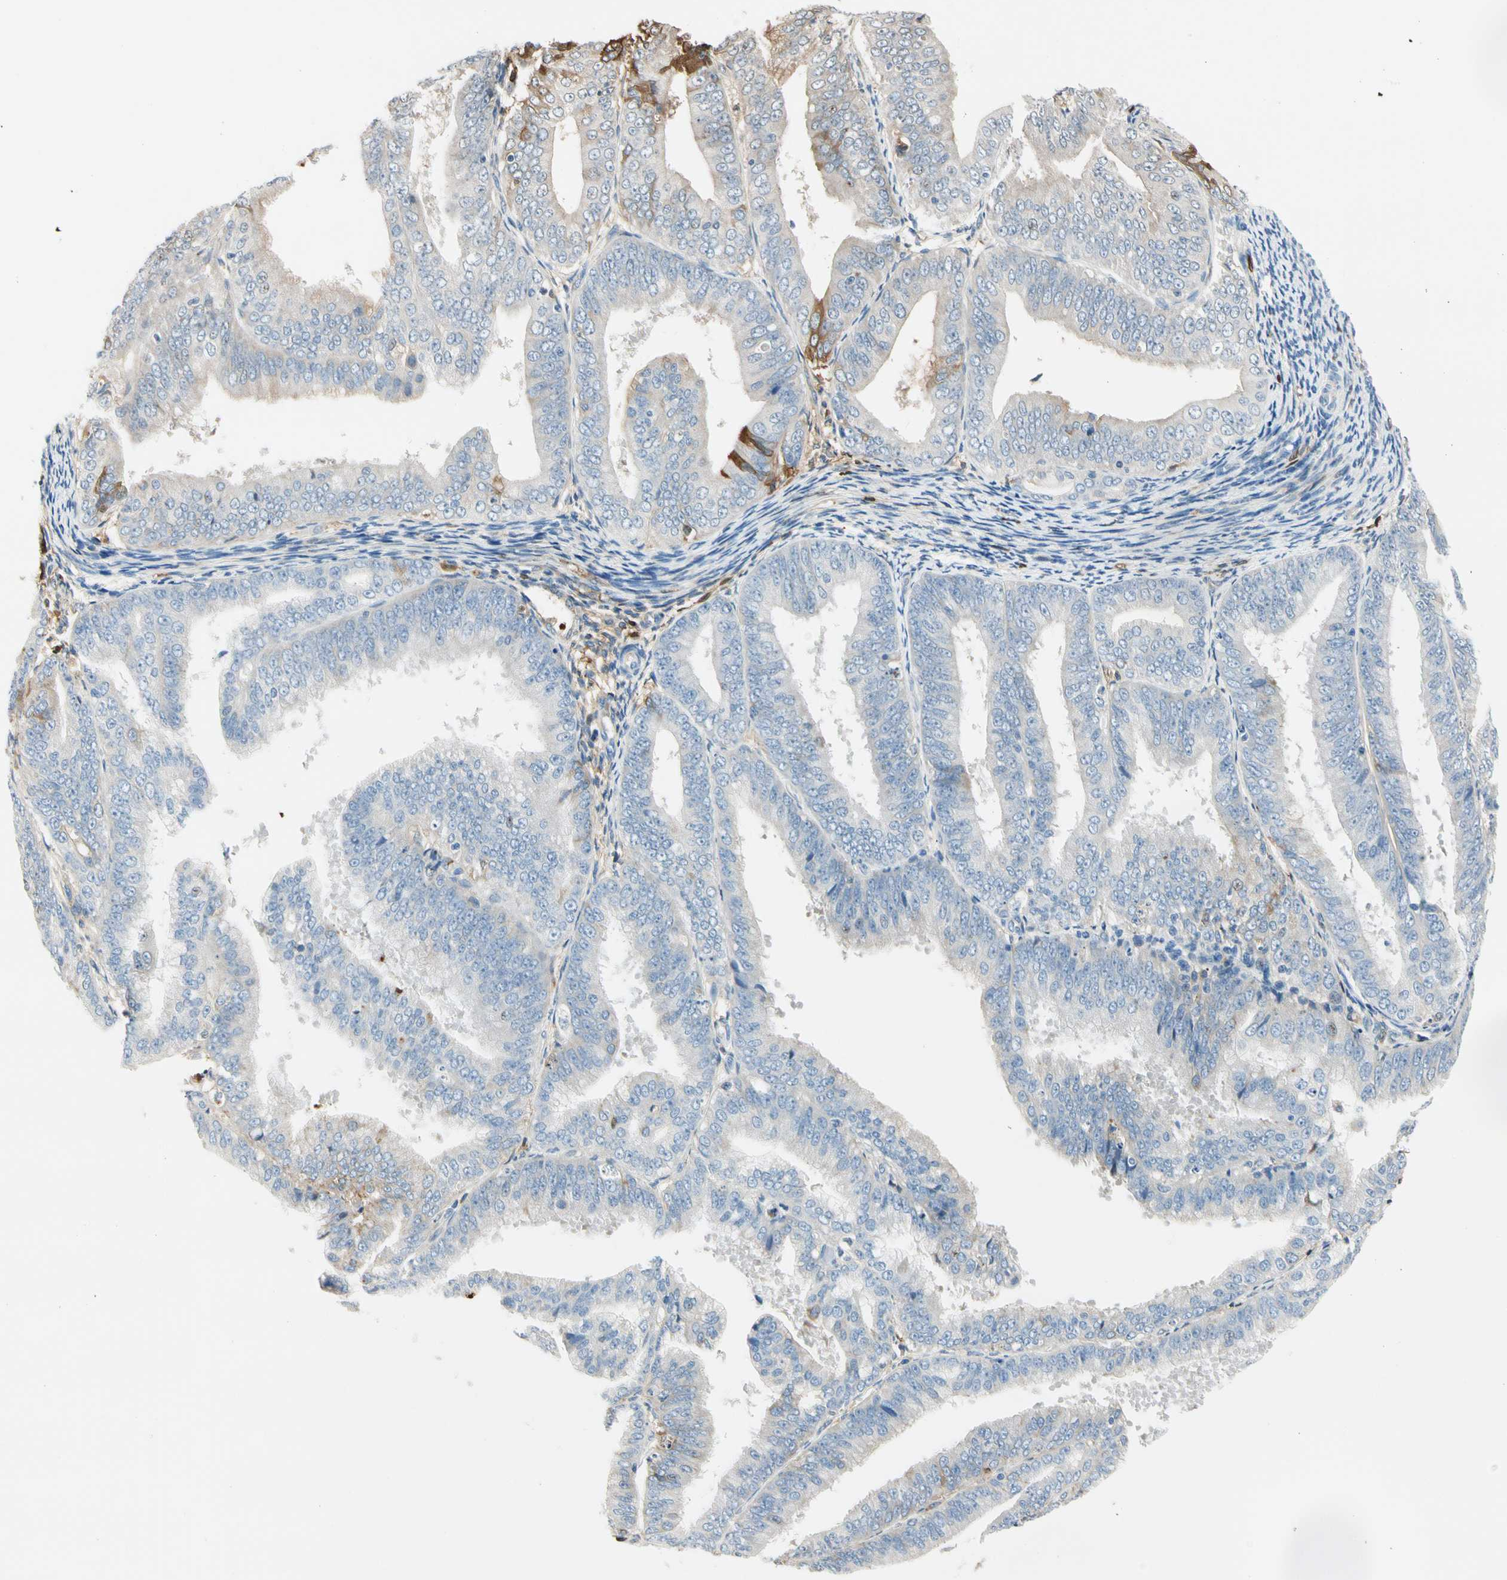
{"staining": {"intensity": "moderate", "quantity": "<25%", "location": "cytoplasmic/membranous,nuclear"}, "tissue": "endometrial cancer", "cell_type": "Tumor cells", "image_type": "cancer", "snomed": [{"axis": "morphology", "description": "Adenocarcinoma, NOS"}, {"axis": "topography", "description": "Endometrium"}], "caption": "Protein staining by immunohistochemistry exhibits moderate cytoplasmic/membranous and nuclear staining in approximately <25% of tumor cells in endometrial cancer.", "gene": "LAMB3", "patient": {"sex": "female", "age": 63}}